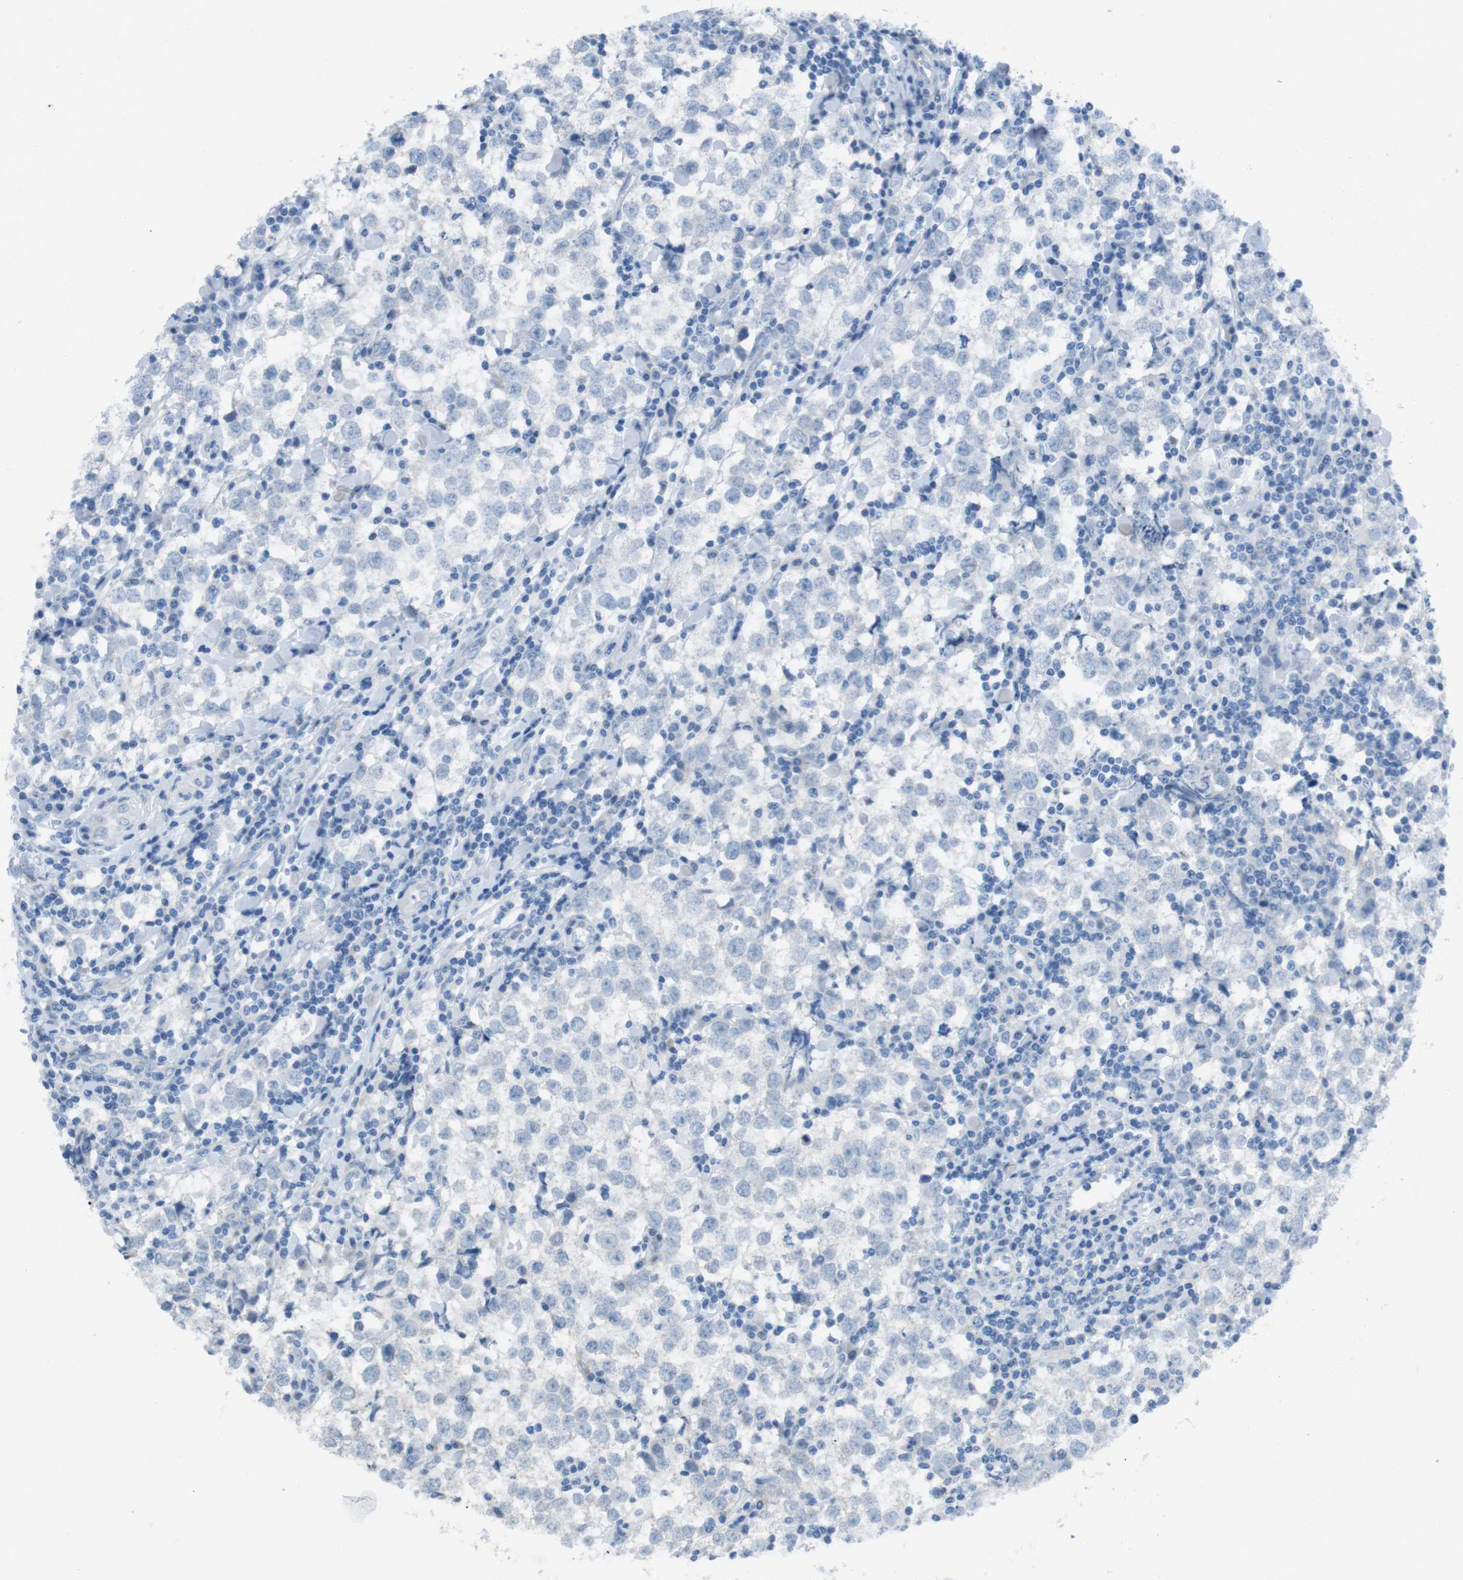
{"staining": {"intensity": "negative", "quantity": "none", "location": "none"}, "tissue": "testis cancer", "cell_type": "Tumor cells", "image_type": "cancer", "snomed": [{"axis": "morphology", "description": "Seminoma, NOS"}, {"axis": "morphology", "description": "Carcinoma, Embryonal, NOS"}, {"axis": "topography", "description": "Testis"}], "caption": "IHC image of human testis cancer stained for a protein (brown), which shows no positivity in tumor cells.", "gene": "CYP2C8", "patient": {"sex": "male", "age": 36}}